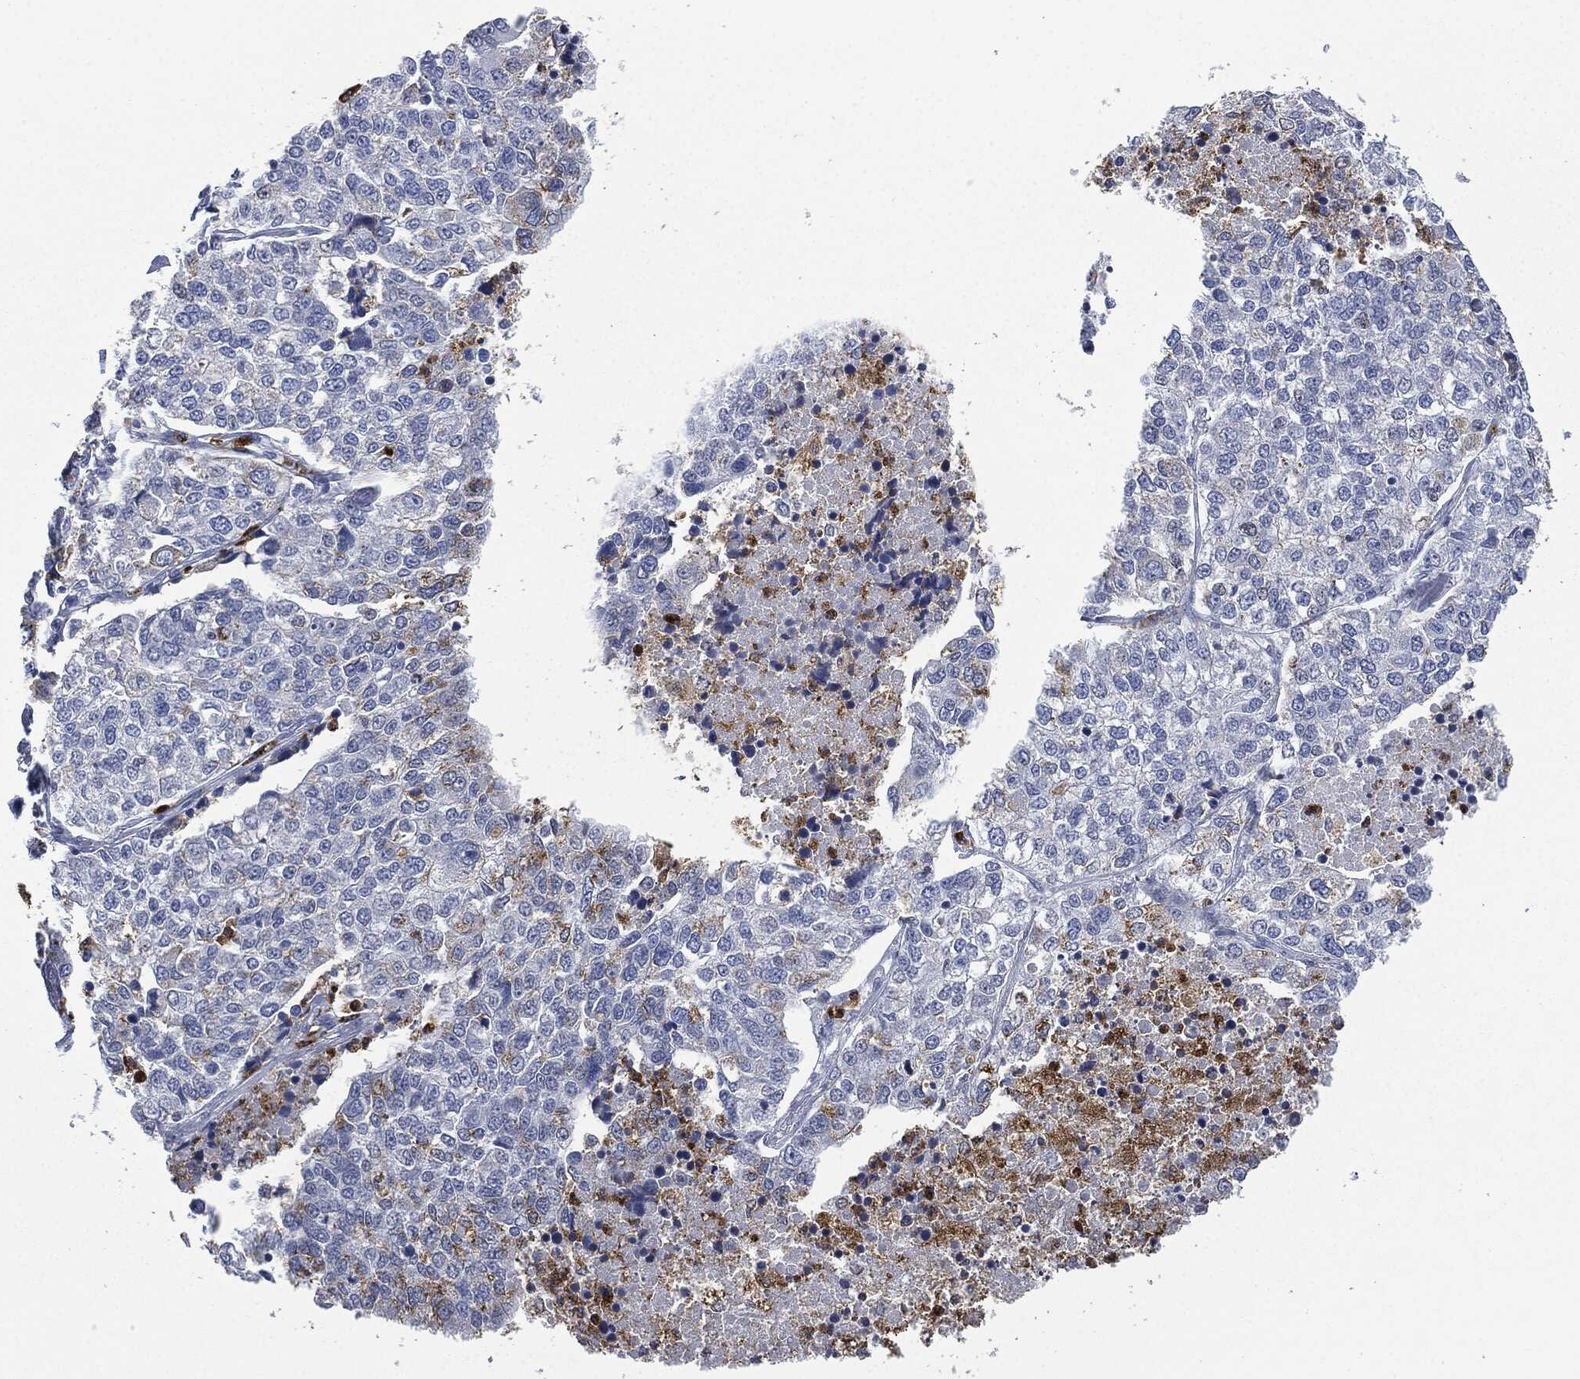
{"staining": {"intensity": "weak", "quantity": "<25%", "location": "cytoplasmic/membranous"}, "tissue": "lung cancer", "cell_type": "Tumor cells", "image_type": "cancer", "snomed": [{"axis": "morphology", "description": "Adenocarcinoma, NOS"}, {"axis": "topography", "description": "Lung"}], "caption": "The micrograph shows no staining of tumor cells in adenocarcinoma (lung). Brightfield microscopy of immunohistochemistry stained with DAB (3,3'-diaminobenzidine) (brown) and hematoxylin (blue), captured at high magnification.", "gene": "CEACAM8", "patient": {"sex": "male", "age": 49}}